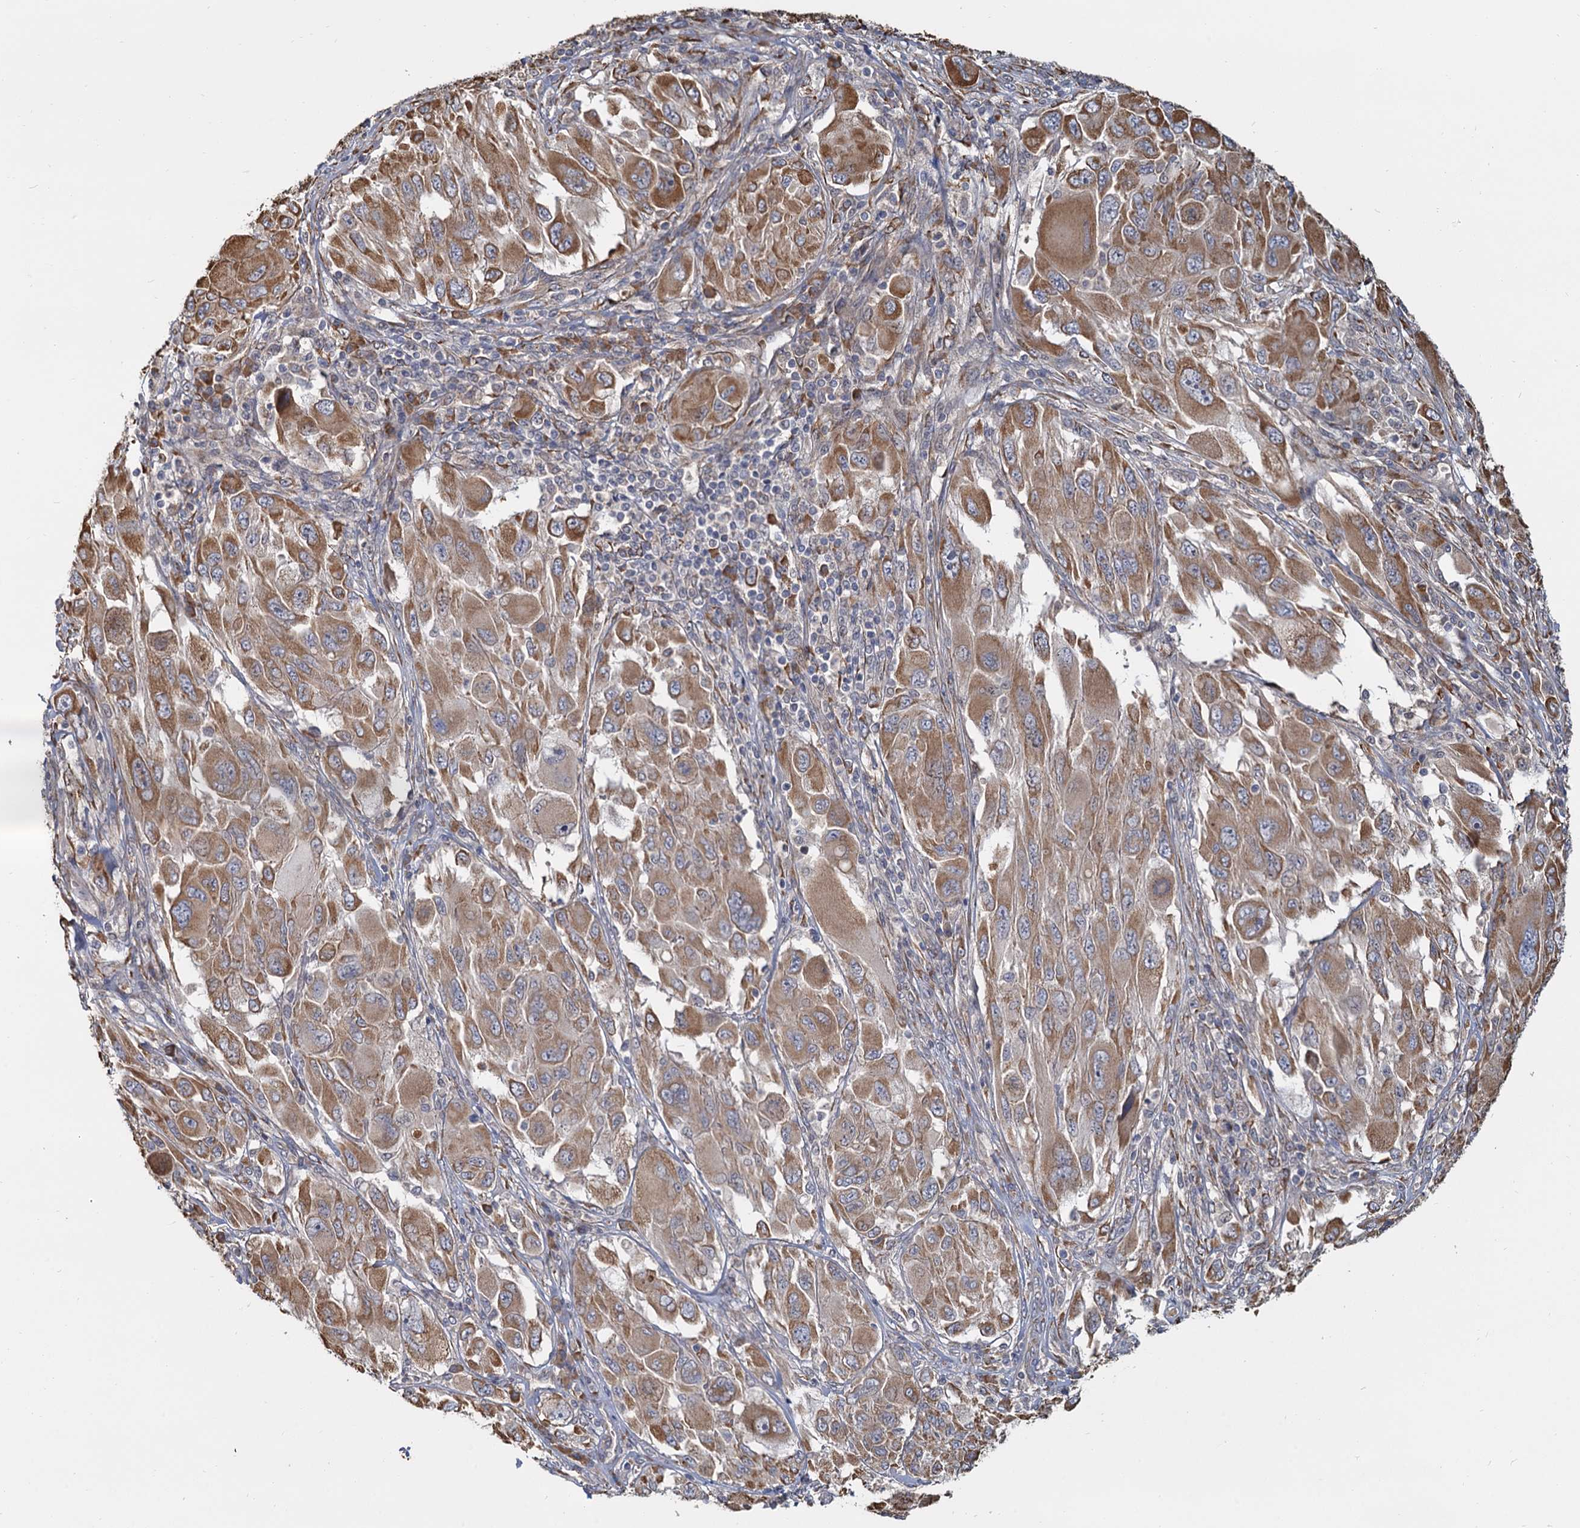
{"staining": {"intensity": "moderate", "quantity": ">75%", "location": "cytoplasmic/membranous"}, "tissue": "melanoma", "cell_type": "Tumor cells", "image_type": "cancer", "snomed": [{"axis": "morphology", "description": "Malignant melanoma, NOS"}, {"axis": "topography", "description": "Skin"}], "caption": "An IHC image of tumor tissue is shown. Protein staining in brown shows moderate cytoplasmic/membranous positivity in melanoma within tumor cells.", "gene": "LRRC51", "patient": {"sex": "female", "age": 91}}